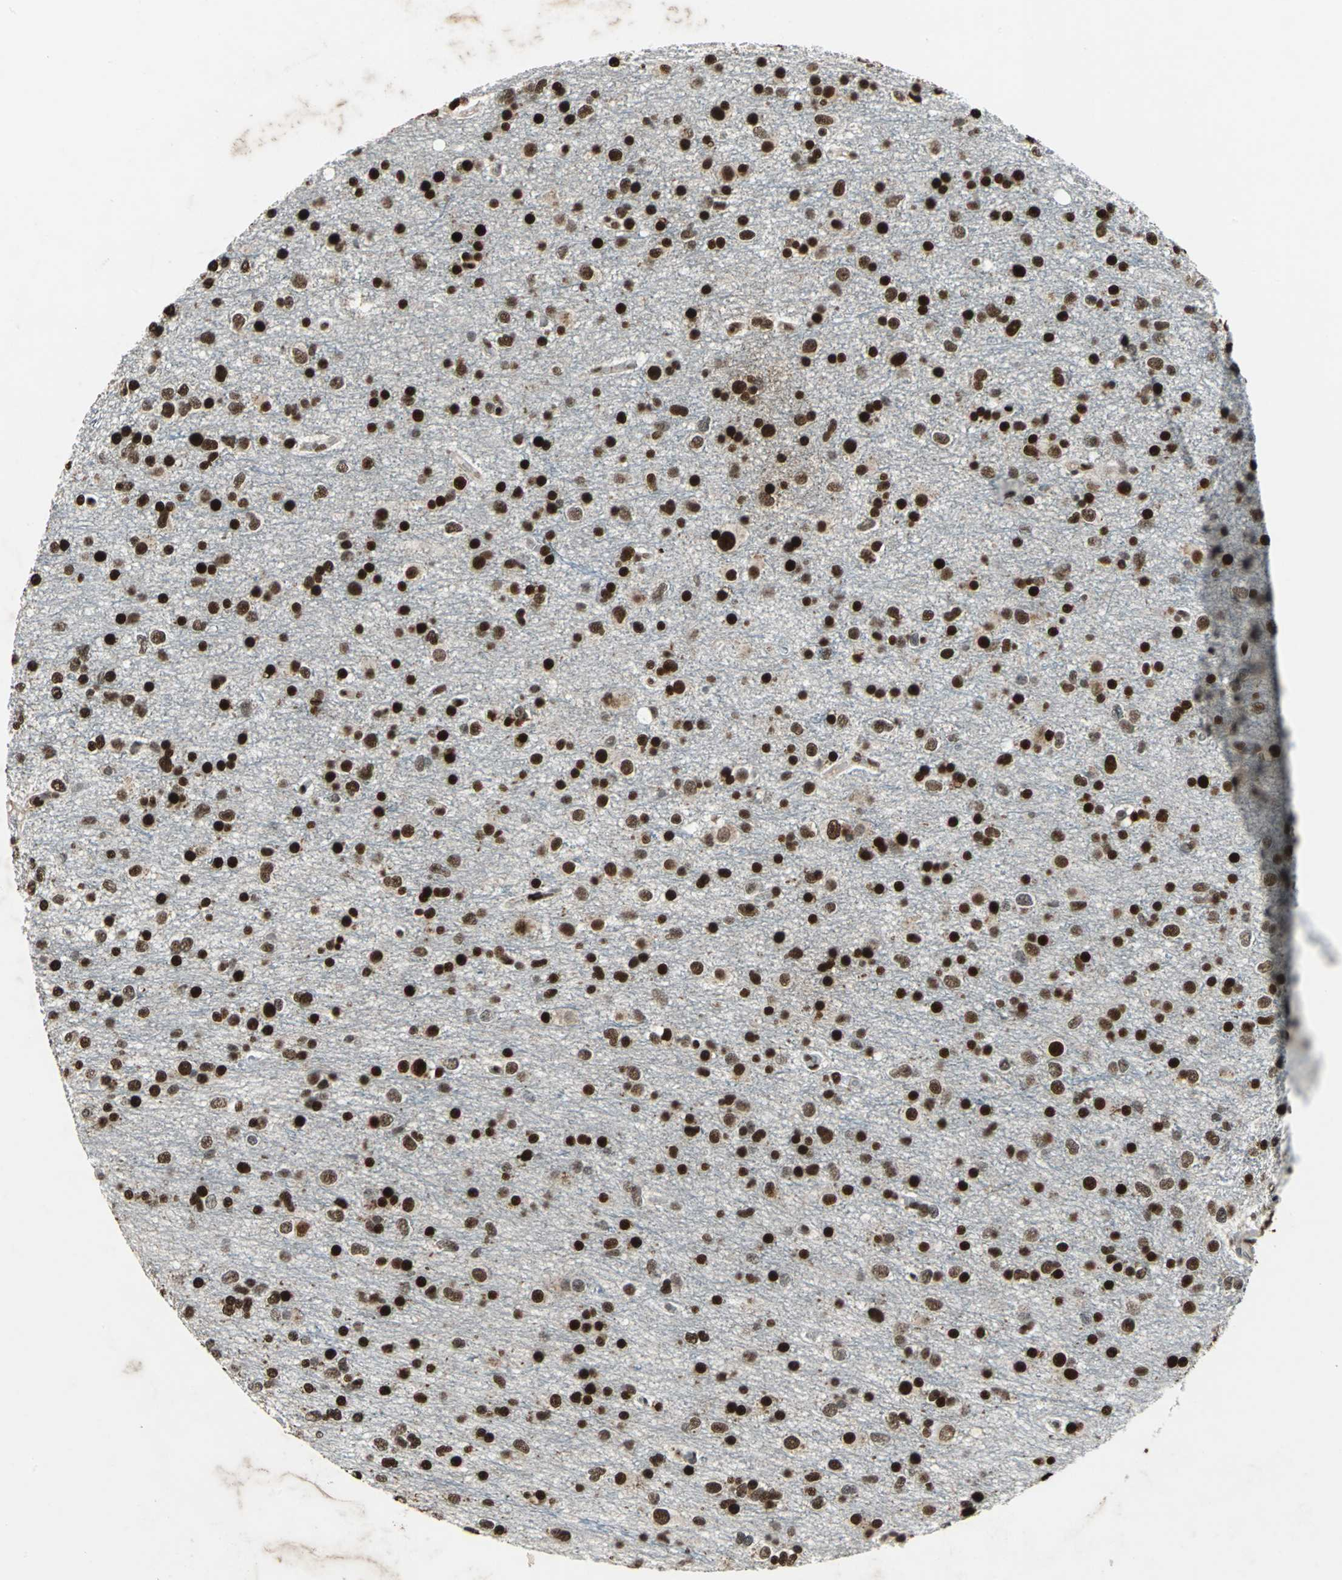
{"staining": {"intensity": "strong", "quantity": ">75%", "location": "nuclear"}, "tissue": "glioma", "cell_type": "Tumor cells", "image_type": "cancer", "snomed": [{"axis": "morphology", "description": "Glioma, malignant, Low grade"}, {"axis": "topography", "description": "Brain"}], "caption": "Immunohistochemical staining of human glioma shows high levels of strong nuclear protein expression in about >75% of tumor cells.", "gene": "ANP32A", "patient": {"sex": "male", "age": 58}}